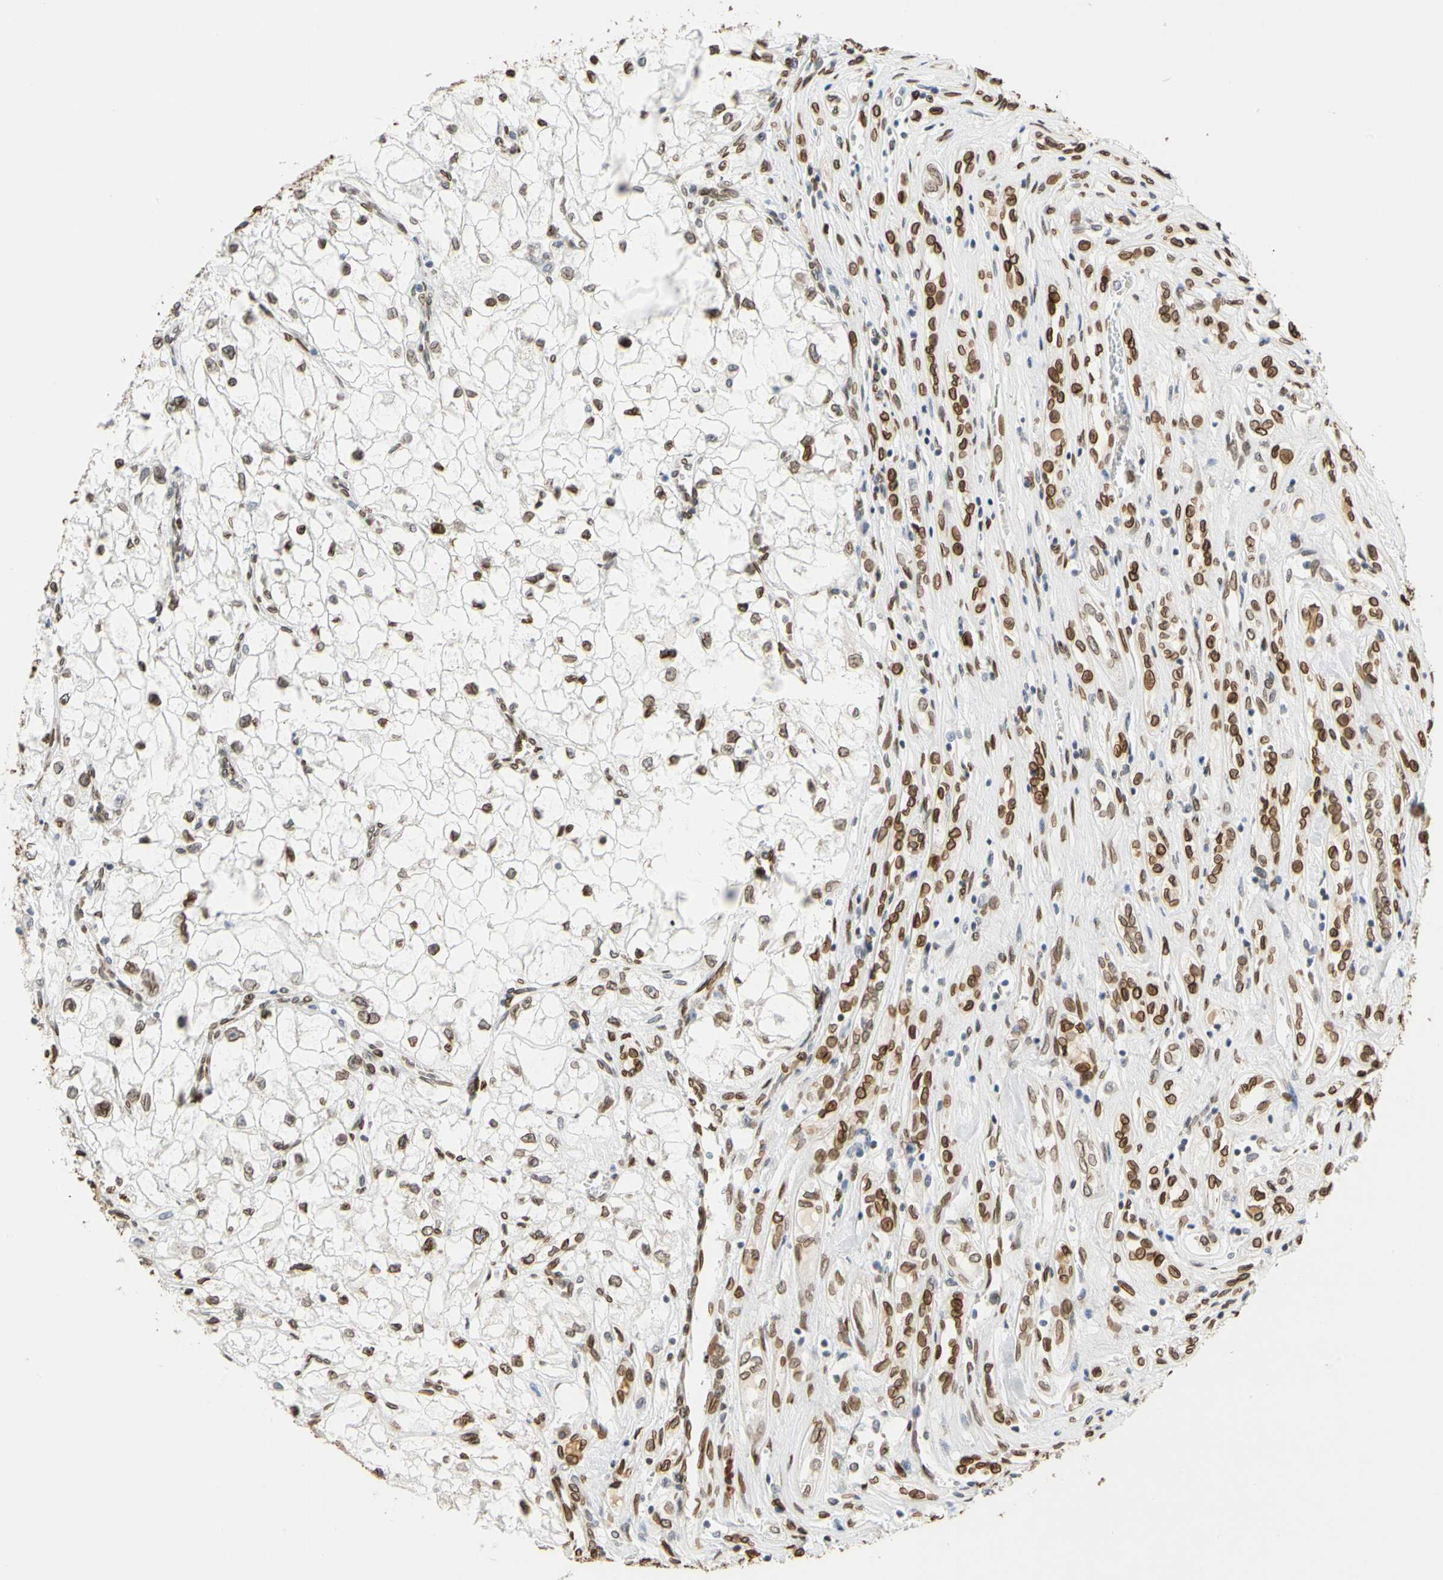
{"staining": {"intensity": "strong", "quantity": ">75%", "location": "cytoplasmic/membranous,nuclear"}, "tissue": "renal cancer", "cell_type": "Tumor cells", "image_type": "cancer", "snomed": [{"axis": "morphology", "description": "Adenocarcinoma, NOS"}, {"axis": "topography", "description": "Kidney"}], "caption": "Immunohistochemistry image of human adenocarcinoma (renal) stained for a protein (brown), which shows high levels of strong cytoplasmic/membranous and nuclear expression in approximately >75% of tumor cells.", "gene": "SUN1", "patient": {"sex": "female", "age": 70}}